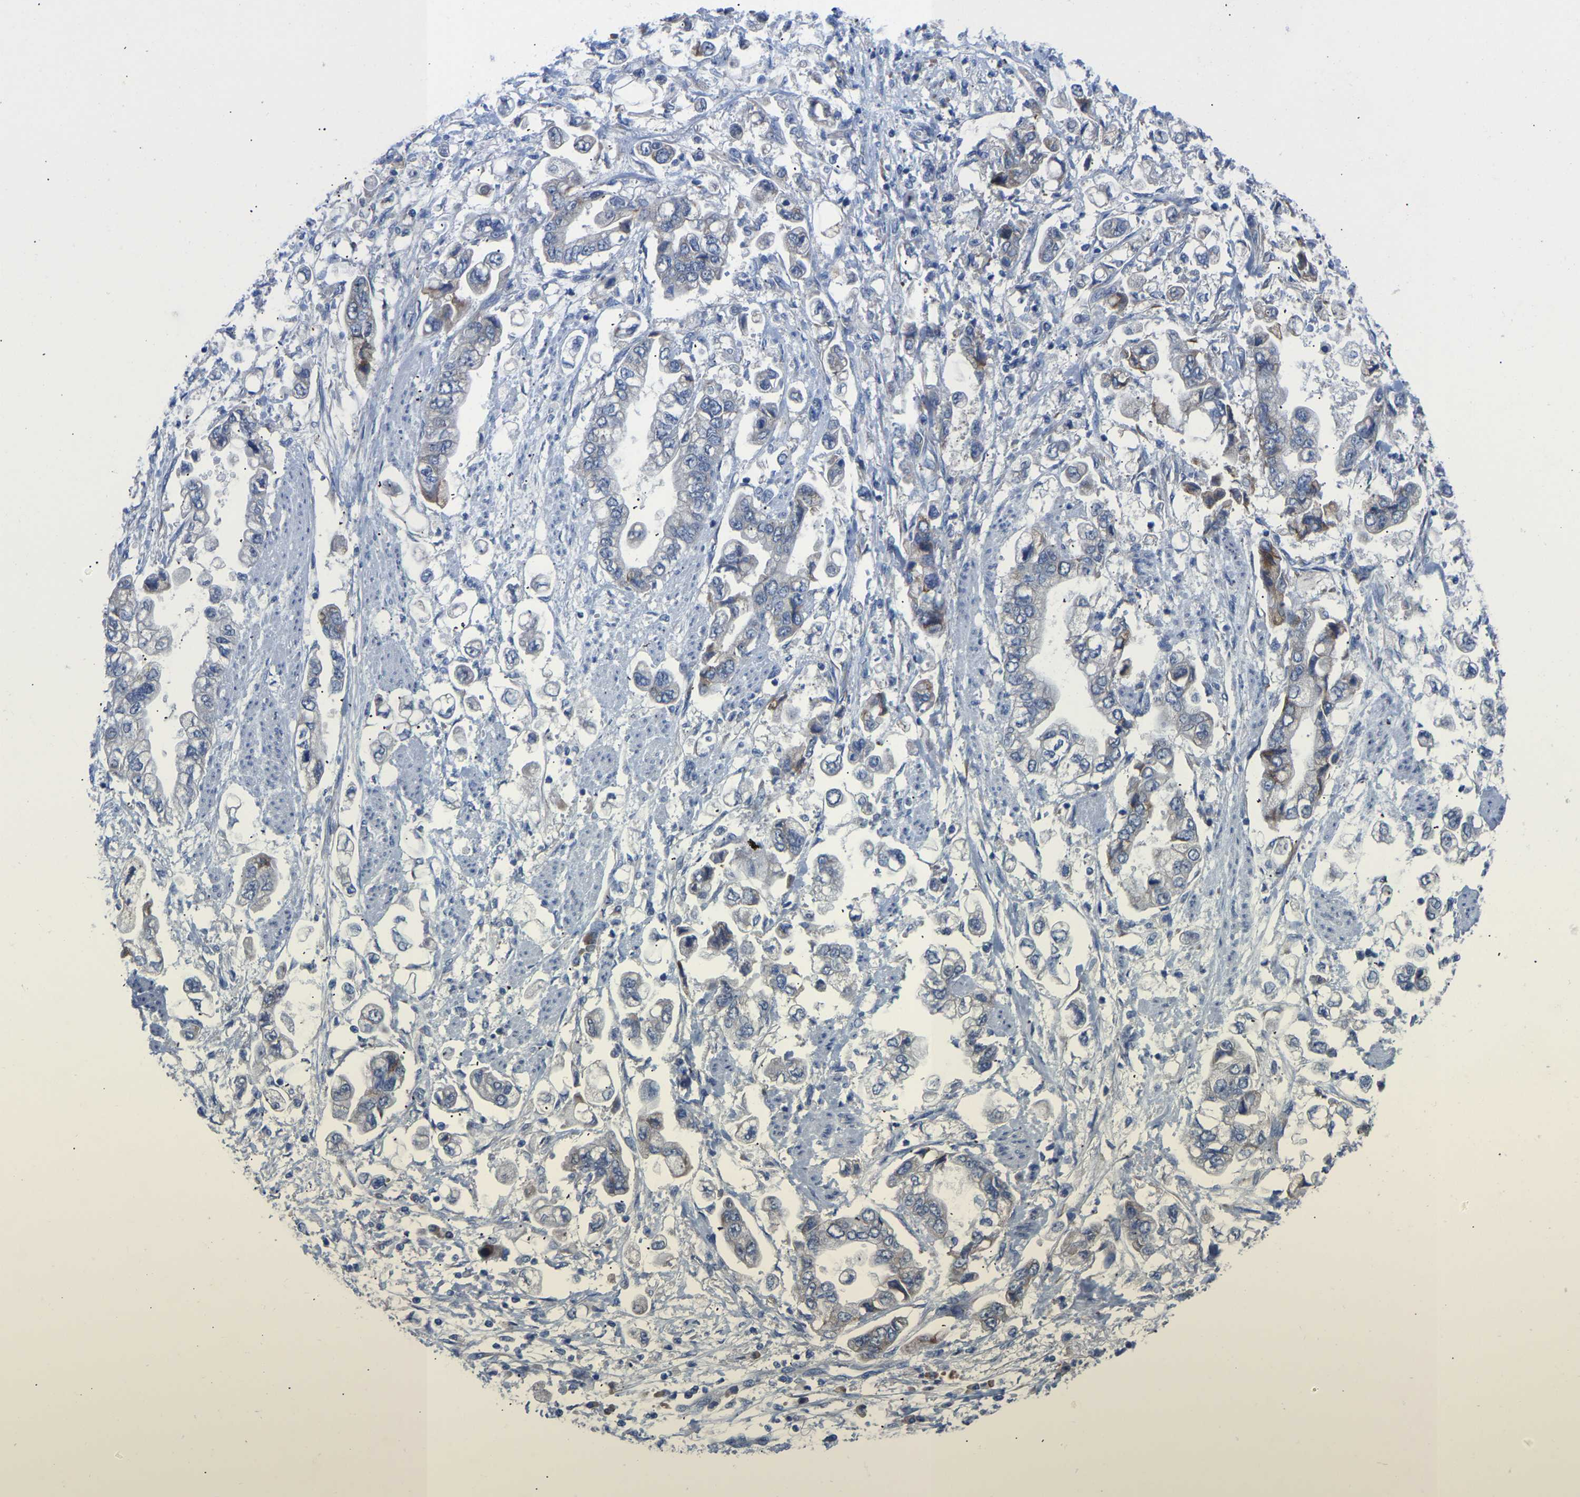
{"staining": {"intensity": "negative", "quantity": "none", "location": "none"}, "tissue": "stomach cancer", "cell_type": "Tumor cells", "image_type": "cancer", "snomed": [{"axis": "morphology", "description": "Normal tissue, NOS"}, {"axis": "morphology", "description": "Adenocarcinoma, NOS"}, {"axis": "topography", "description": "Stomach"}], "caption": "The histopathology image displays no staining of tumor cells in stomach cancer.", "gene": "ABCA10", "patient": {"sex": "male", "age": 62}}